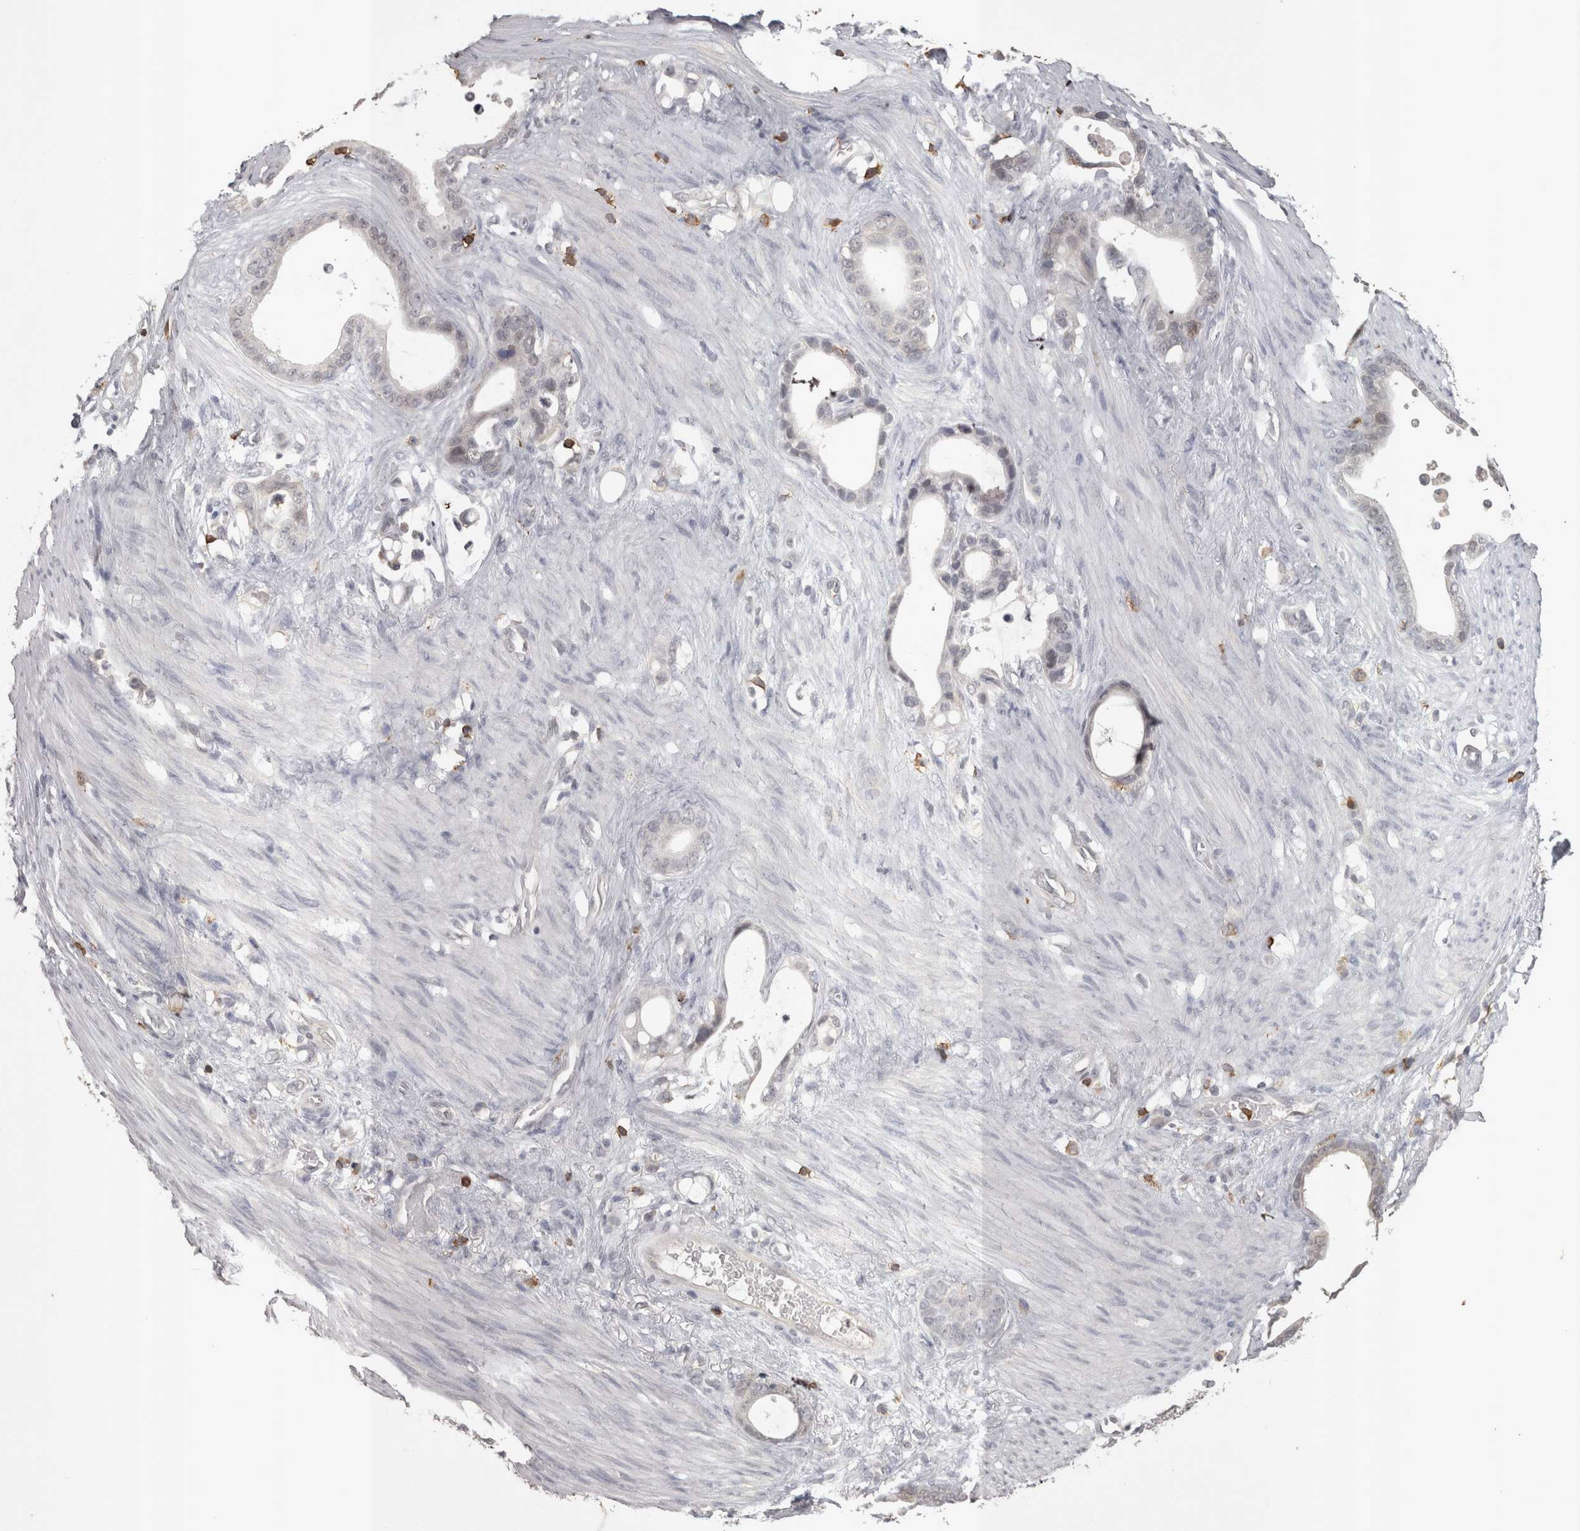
{"staining": {"intensity": "negative", "quantity": "none", "location": "none"}, "tissue": "stomach cancer", "cell_type": "Tumor cells", "image_type": "cancer", "snomed": [{"axis": "morphology", "description": "Adenocarcinoma, NOS"}, {"axis": "topography", "description": "Stomach"}], "caption": "The immunohistochemistry (IHC) image has no significant positivity in tumor cells of stomach cancer tissue.", "gene": "SKAP1", "patient": {"sex": "female", "age": 75}}